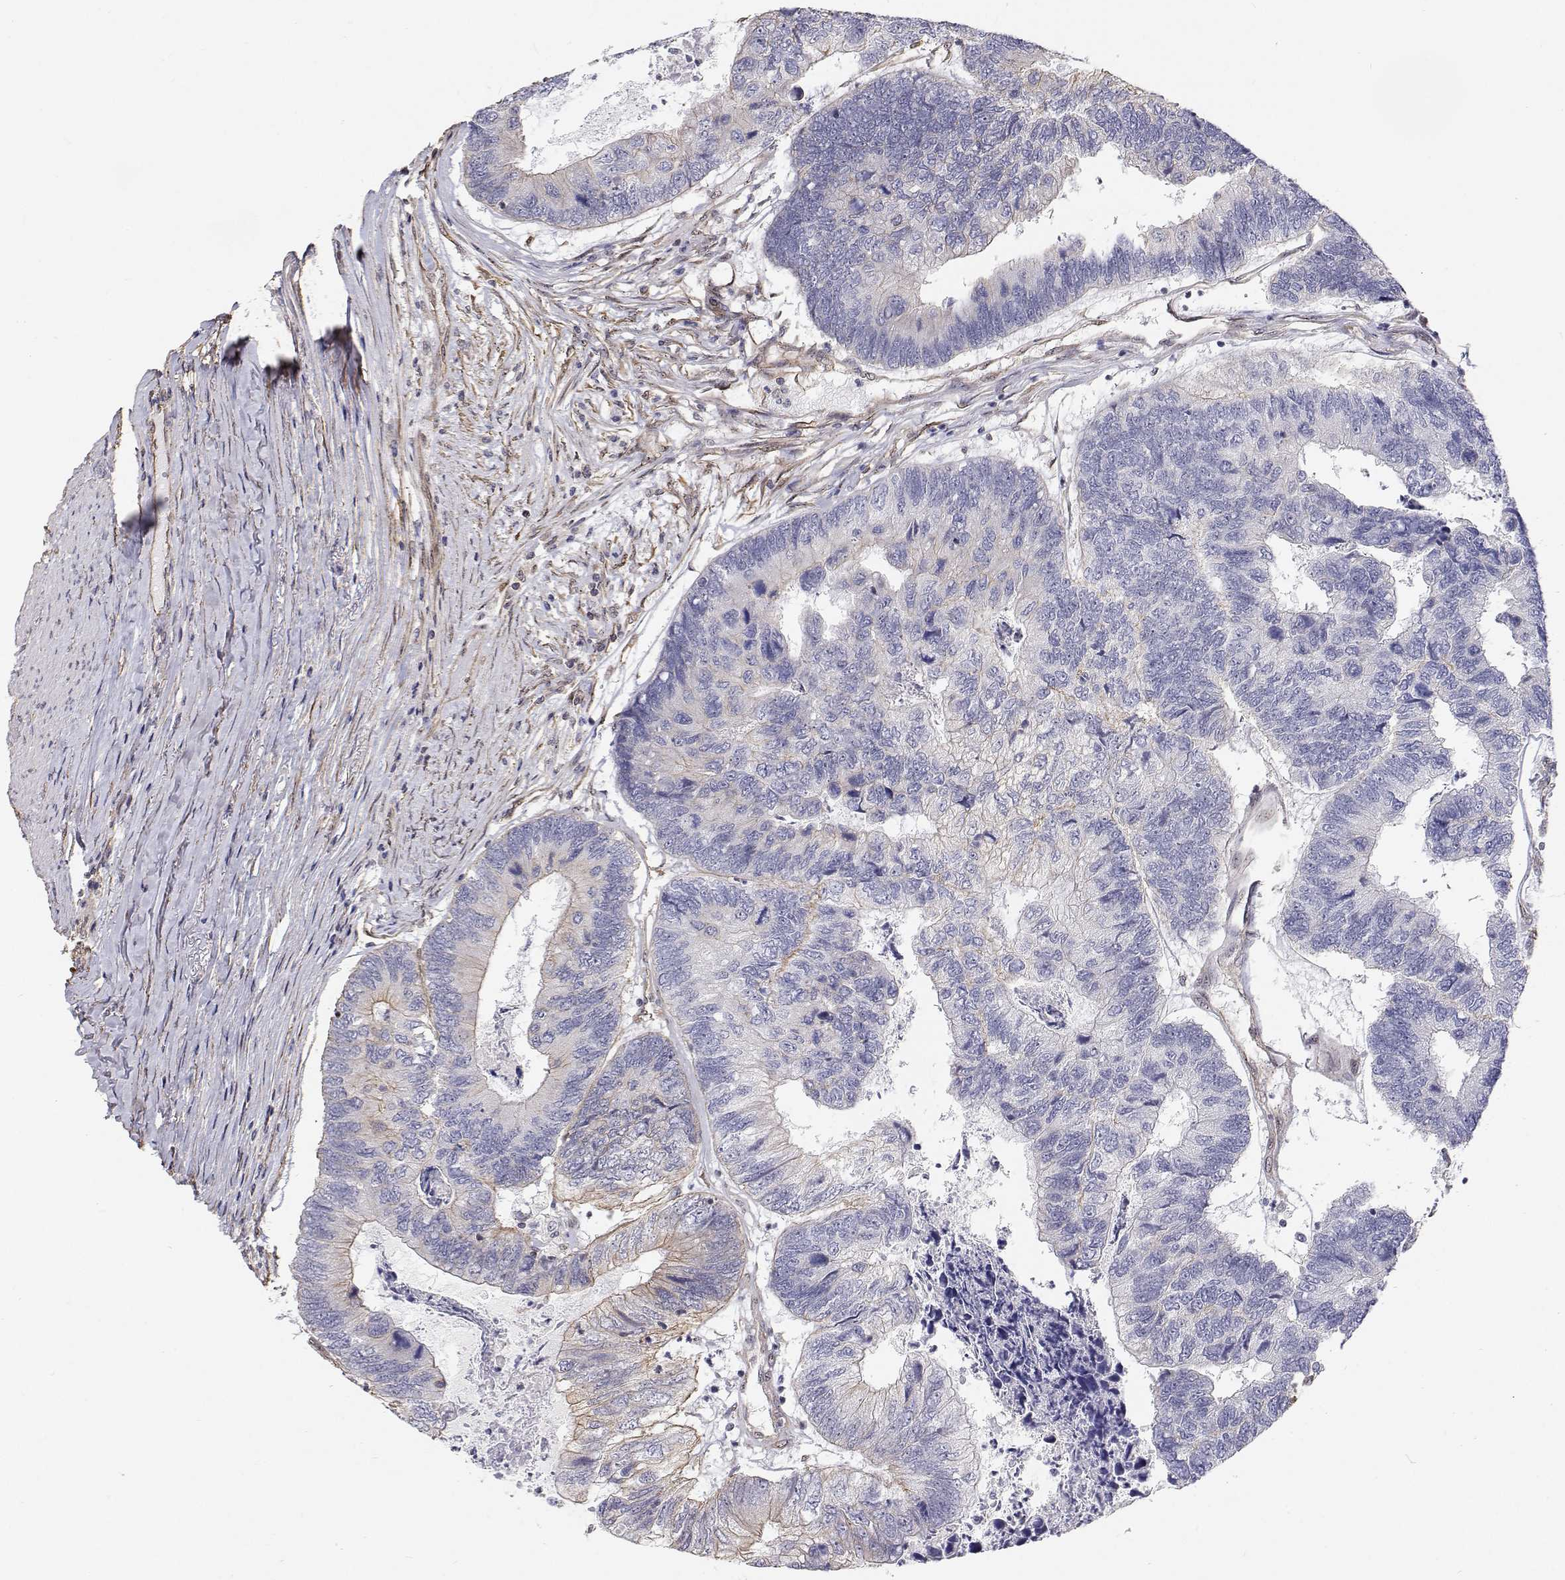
{"staining": {"intensity": "weak", "quantity": "<25%", "location": "cytoplasmic/membranous"}, "tissue": "colorectal cancer", "cell_type": "Tumor cells", "image_type": "cancer", "snomed": [{"axis": "morphology", "description": "Adenocarcinoma, NOS"}, {"axis": "topography", "description": "Colon"}], "caption": "Tumor cells are negative for protein expression in human adenocarcinoma (colorectal). (DAB (3,3'-diaminobenzidine) IHC, high magnification).", "gene": "GSDMA", "patient": {"sex": "female", "age": 67}}